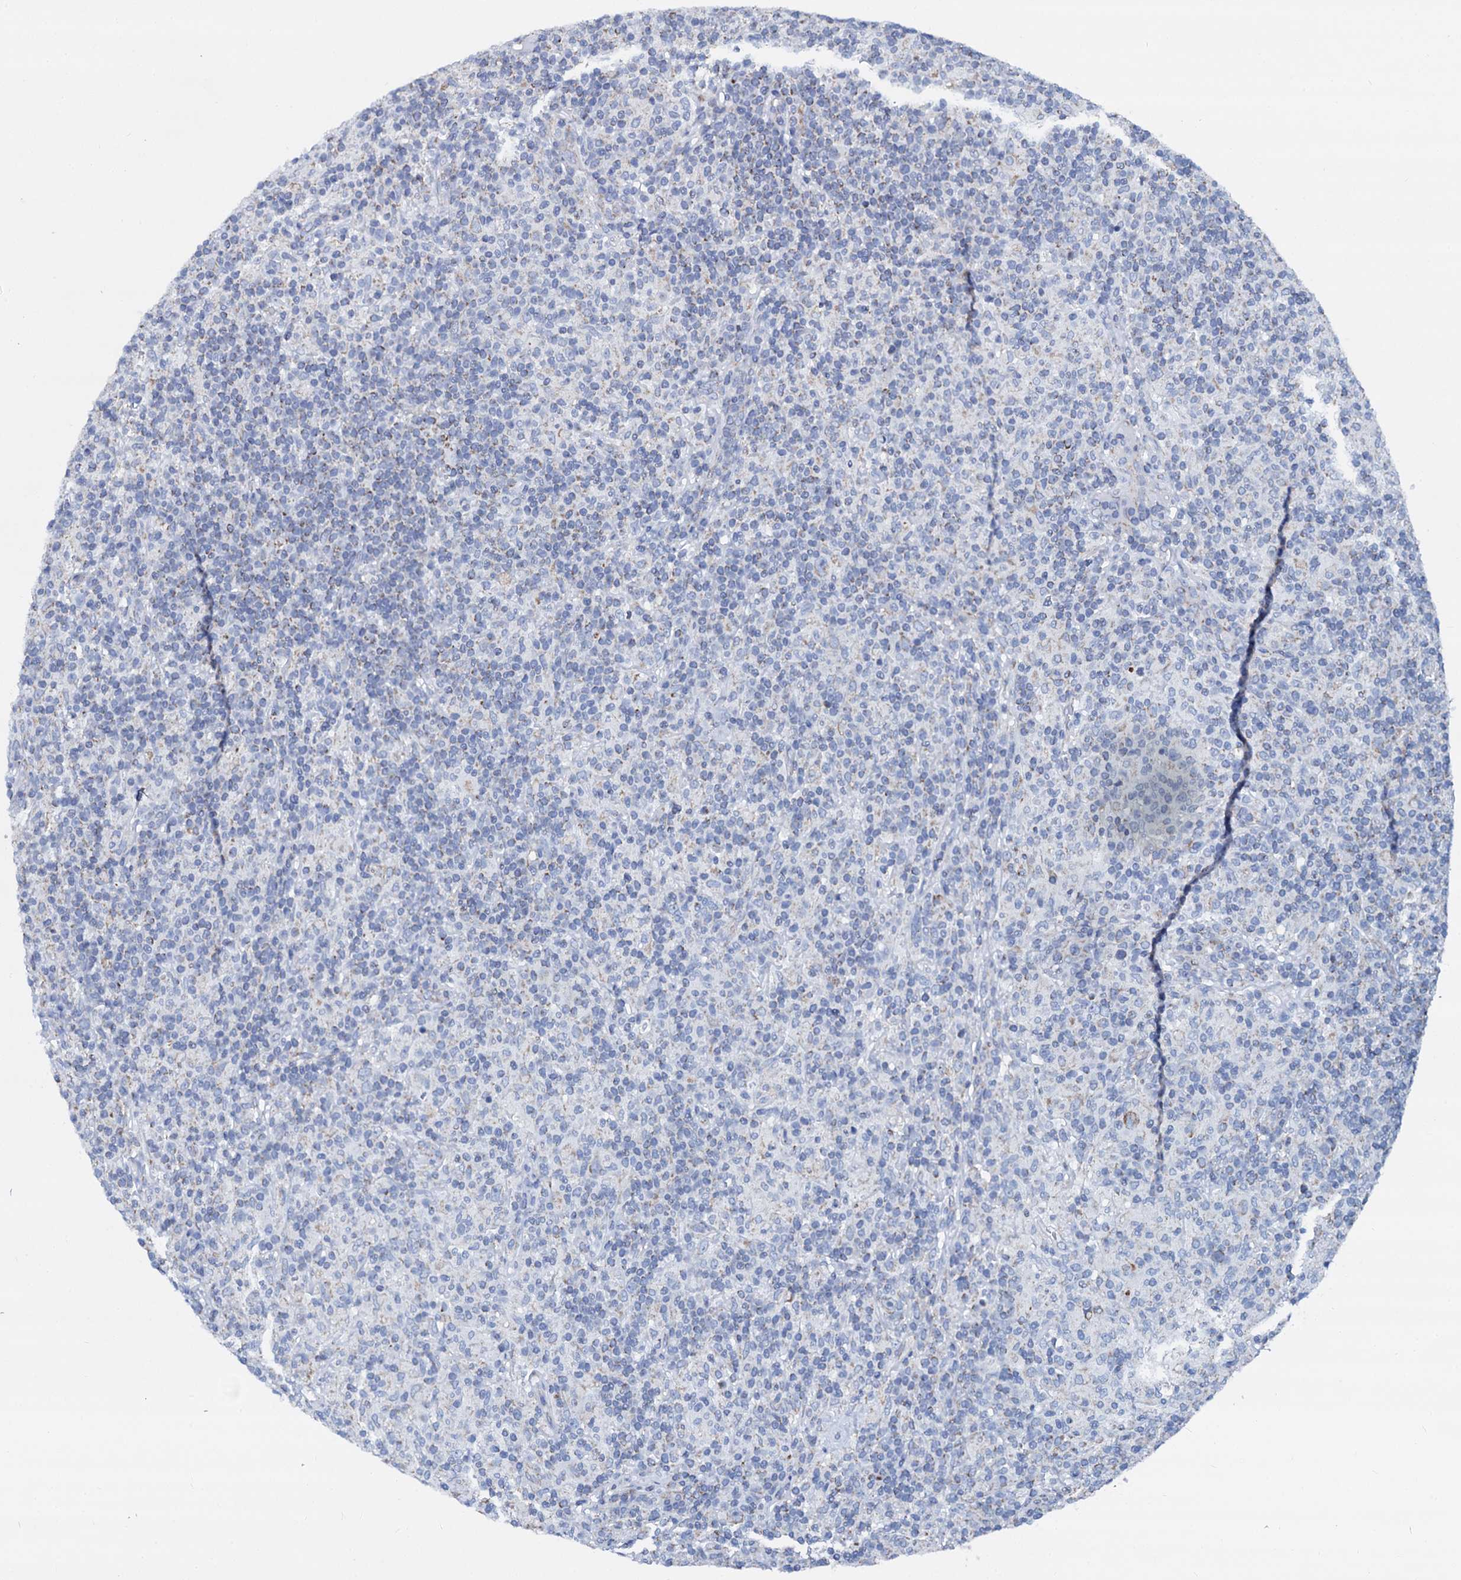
{"staining": {"intensity": "negative", "quantity": "none", "location": "none"}, "tissue": "lymphoma", "cell_type": "Tumor cells", "image_type": "cancer", "snomed": [{"axis": "morphology", "description": "Hodgkin's disease, NOS"}, {"axis": "topography", "description": "Lymph node"}], "caption": "There is no significant expression in tumor cells of Hodgkin's disease. (DAB (3,3'-diaminobenzidine) immunohistochemistry with hematoxylin counter stain).", "gene": "SLC37A4", "patient": {"sex": "male", "age": 70}}